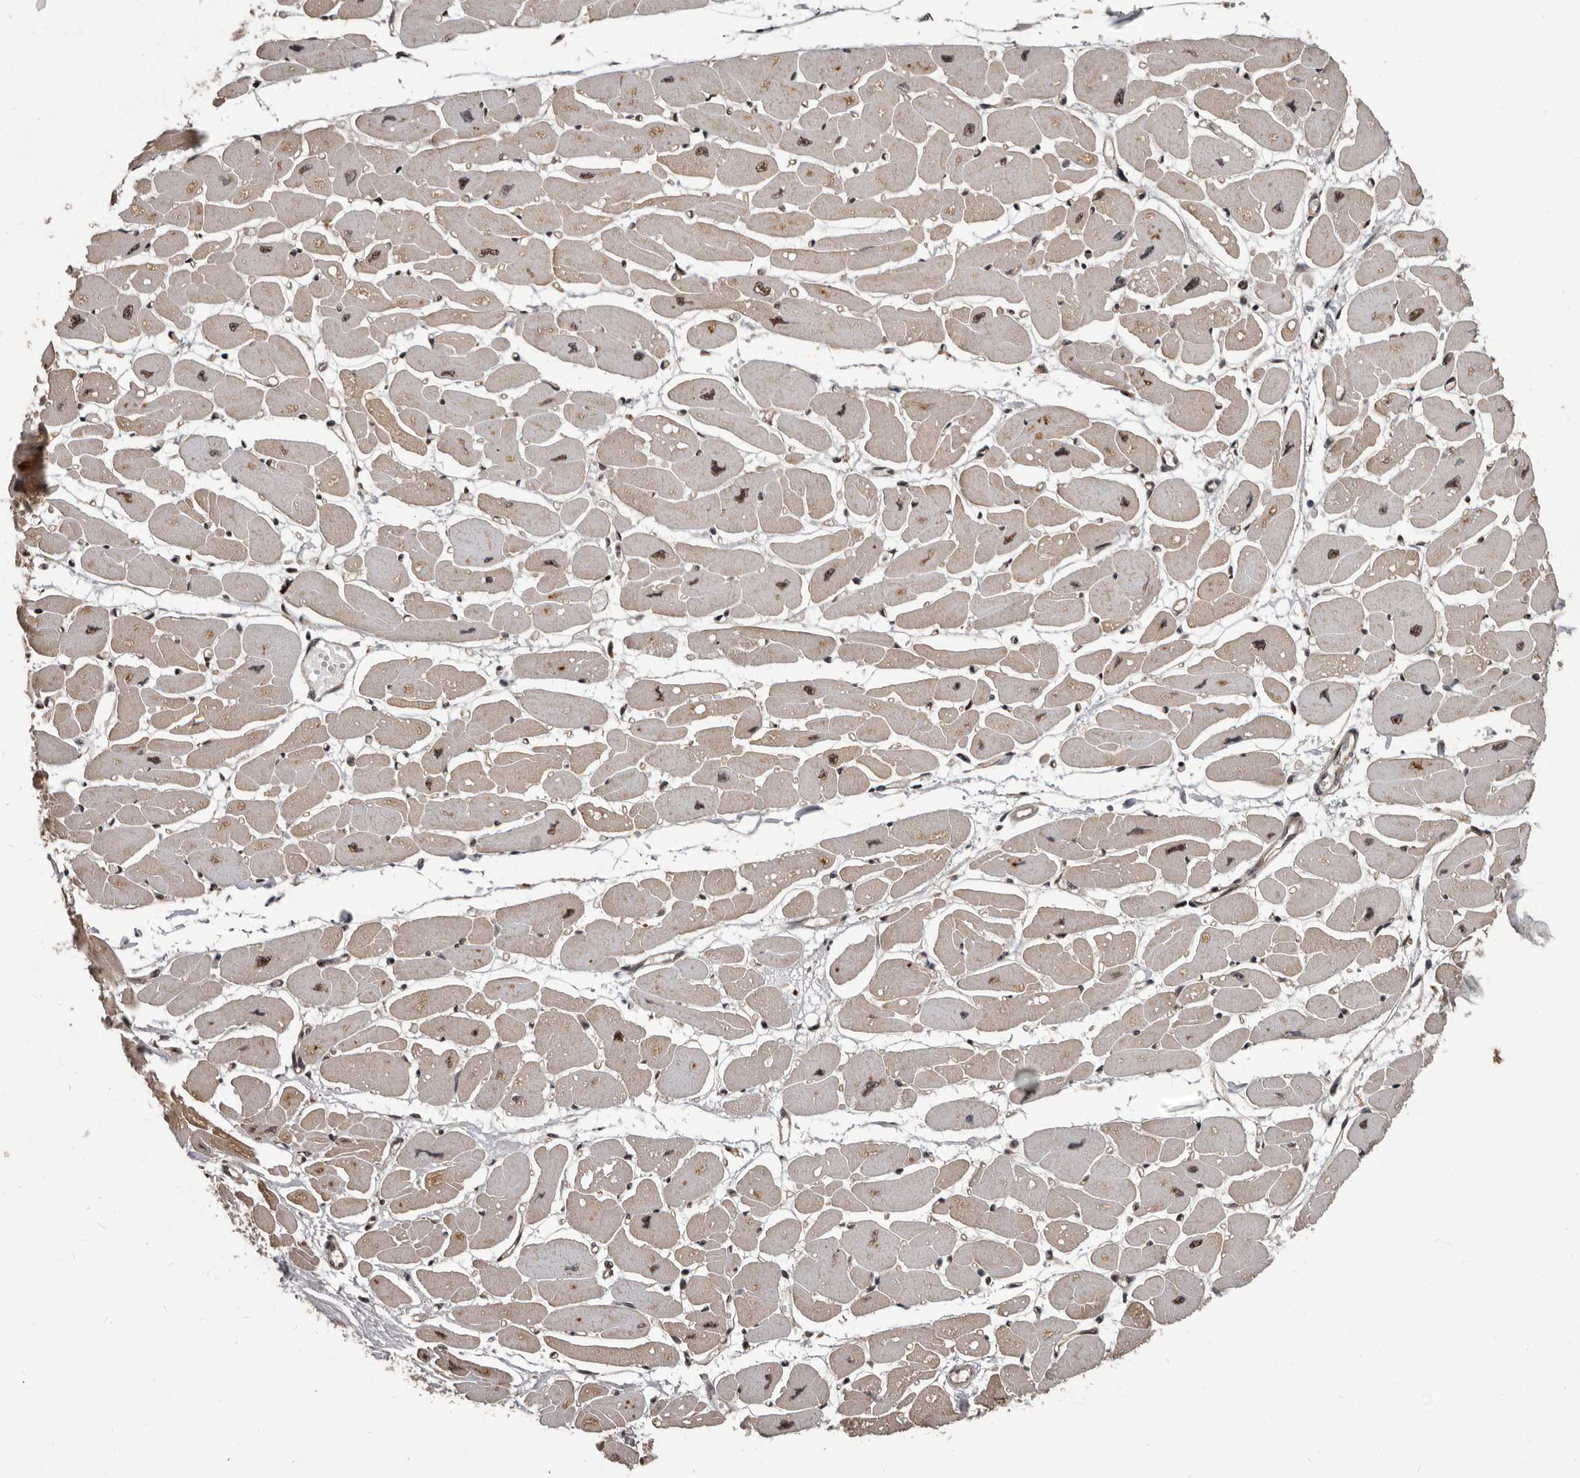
{"staining": {"intensity": "moderate", "quantity": "25%-75%", "location": "cytoplasmic/membranous"}, "tissue": "heart muscle", "cell_type": "Cardiomyocytes", "image_type": "normal", "snomed": [{"axis": "morphology", "description": "Normal tissue, NOS"}, {"axis": "topography", "description": "Heart"}], "caption": "Heart muscle stained for a protein (brown) exhibits moderate cytoplasmic/membranous positive expression in approximately 25%-75% of cardiomyocytes.", "gene": "AHR", "patient": {"sex": "female", "age": 54}}